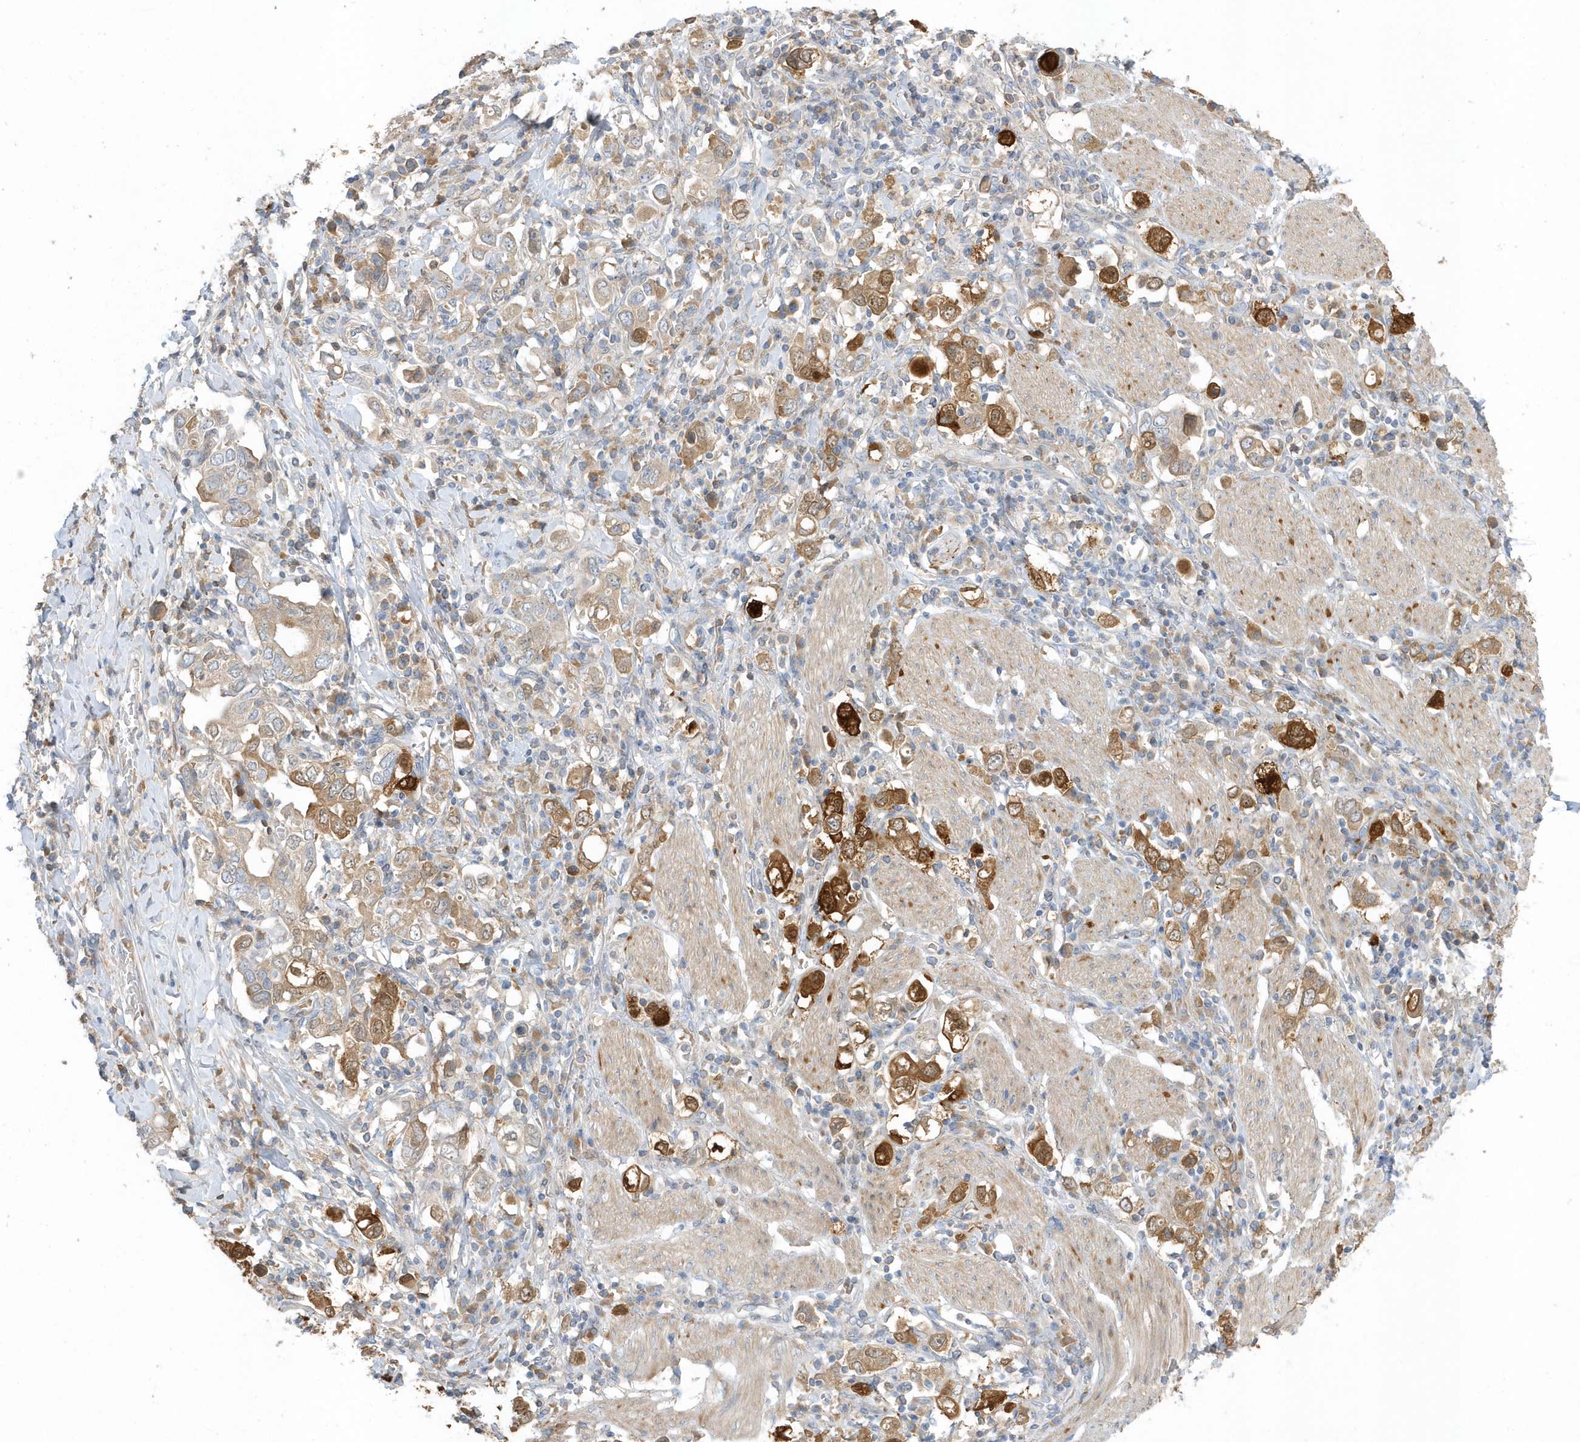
{"staining": {"intensity": "moderate", "quantity": "25%-75%", "location": "cytoplasmic/membranous,nuclear"}, "tissue": "stomach cancer", "cell_type": "Tumor cells", "image_type": "cancer", "snomed": [{"axis": "morphology", "description": "Adenocarcinoma, NOS"}, {"axis": "topography", "description": "Stomach, upper"}], "caption": "An image of human stomach cancer (adenocarcinoma) stained for a protein exhibits moderate cytoplasmic/membranous and nuclear brown staining in tumor cells. Immunohistochemistry (ihc) stains the protein in brown and the nuclei are stained blue.", "gene": "USP53", "patient": {"sex": "male", "age": 62}}